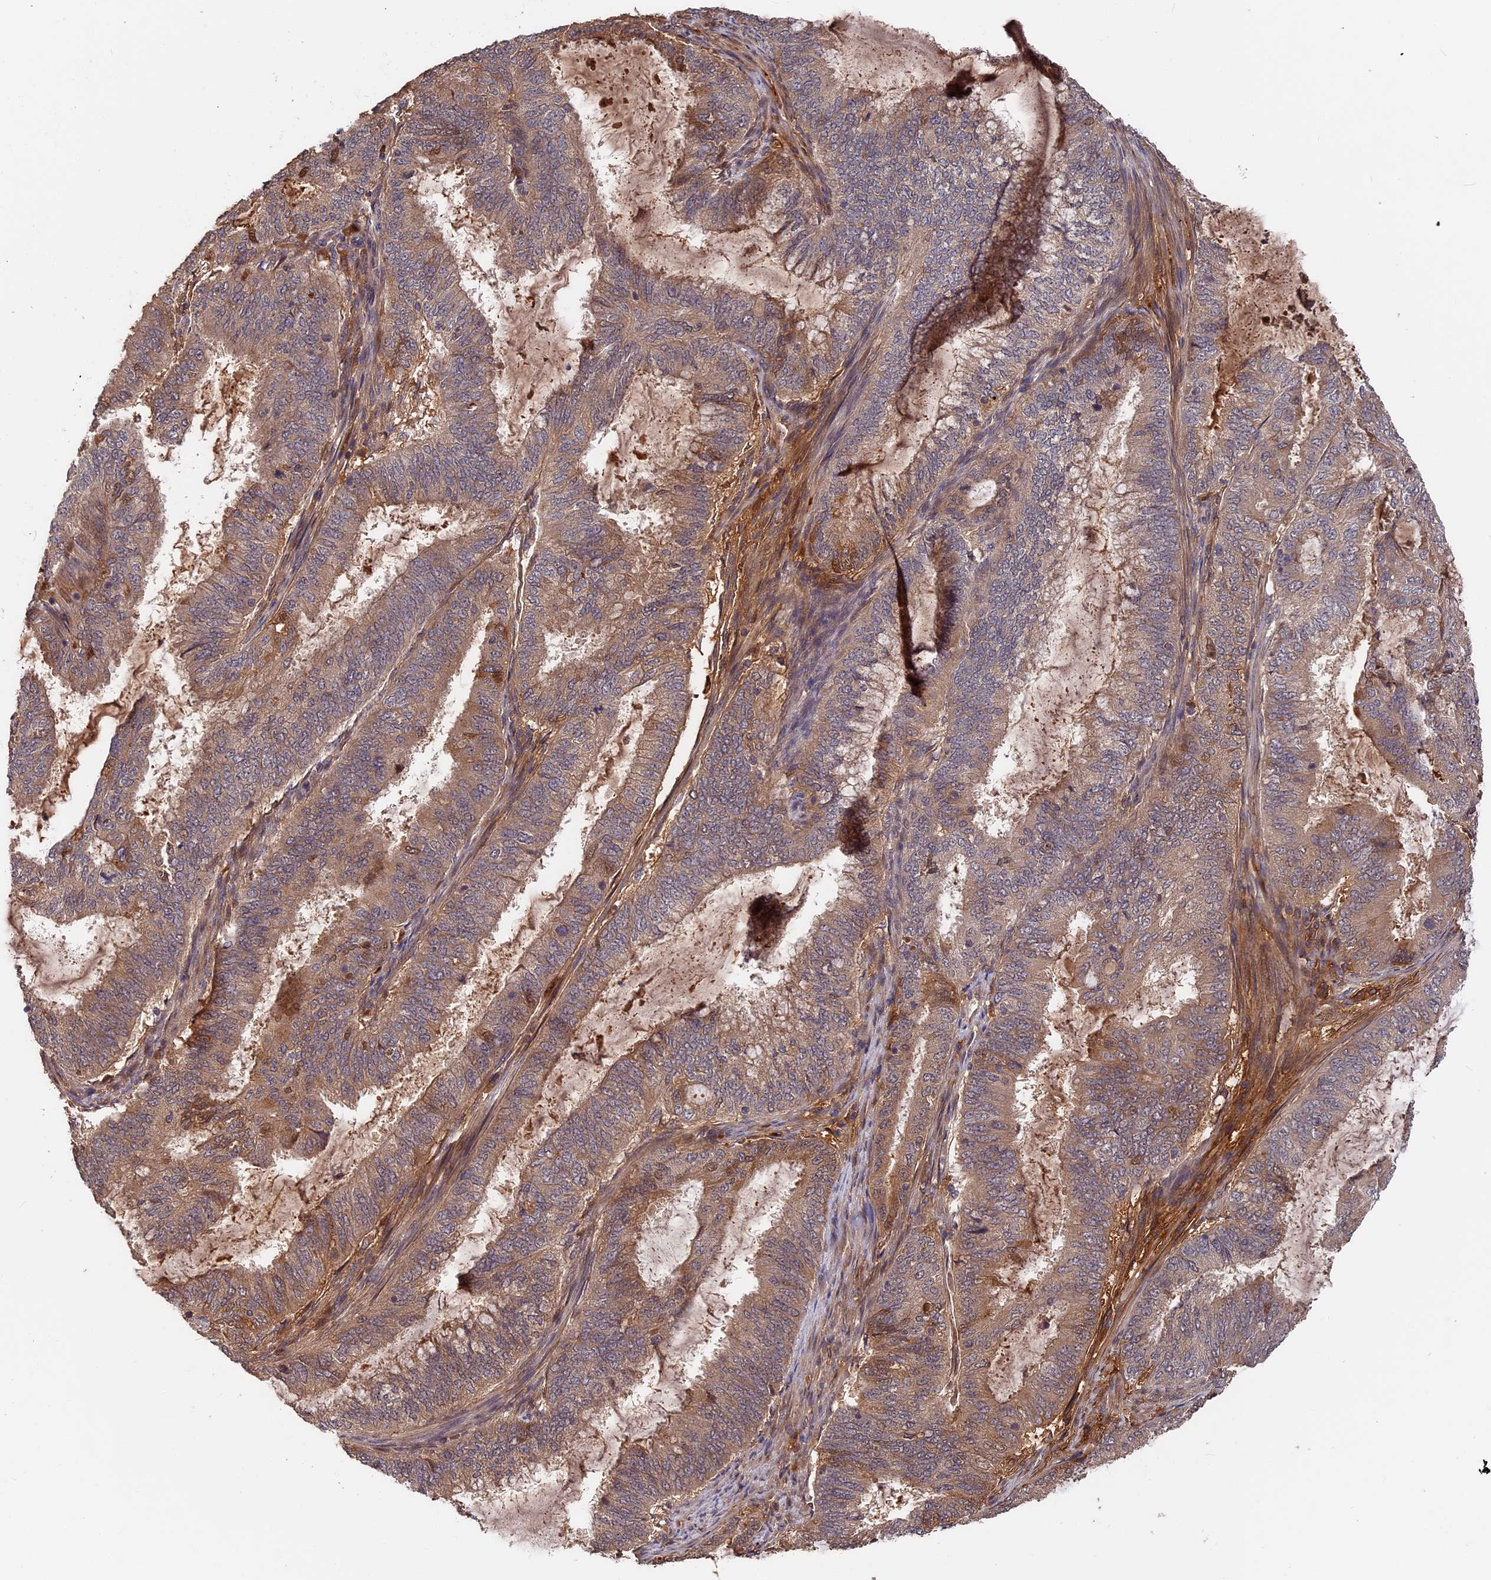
{"staining": {"intensity": "moderate", "quantity": ">75%", "location": "cytoplasmic/membranous"}, "tissue": "endometrial cancer", "cell_type": "Tumor cells", "image_type": "cancer", "snomed": [{"axis": "morphology", "description": "Adenocarcinoma, NOS"}, {"axis": "topography", "description": "Endometrium"}], "caption": "Immunohistochemistry (IHC) (DAB (3,3'-diaminobenzidine)) staining of endometrial adenocarcinoma demonstrates moderate cytoplasmic/membranous protein staining in approximately >75% of tumor cells.", "gene": "ITIH1", "patient": {"sex": "female", "age": 51}}